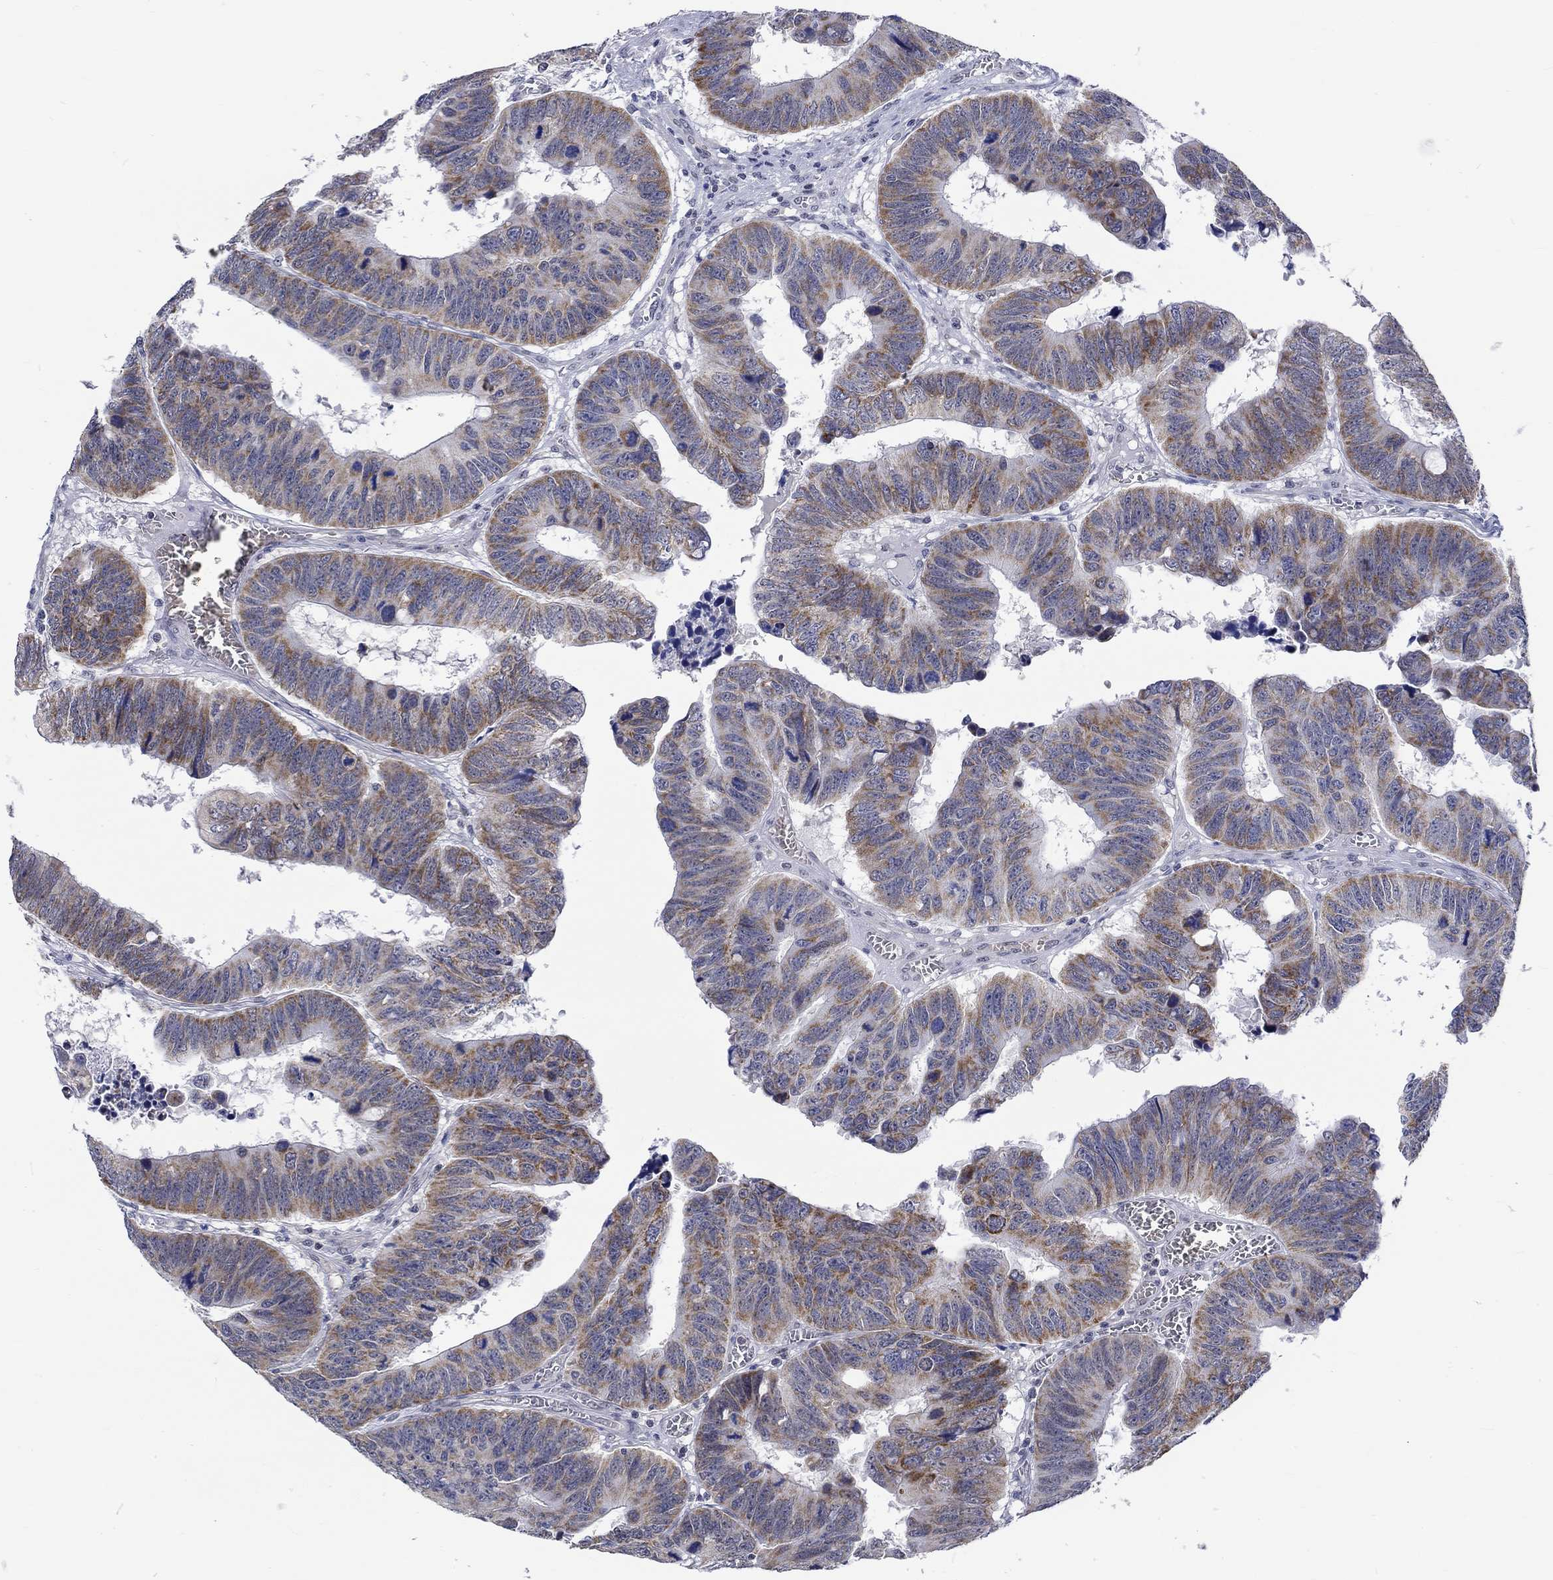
{"staining": {"intensity": "strong", "quantity": "<25%", "location": "cytoplasmic/membranous"}, "tissue": "colorectal cancer", "cell_type": "Tumor cells", "image_type": "cancer", "snomed": [{"axis": "morphology", "description": "Adenocarcinoma, NOS"}, {"axis": "topography", "description": "Appendix"}, {"axis": "topography", "description": "Colon"}, {"axis": "topography", "description": "Cecum"}, {"axis": "topography", "description": "Colon asc"}], "caption": "Adenocarcinoma (colorectal) stained with DAB (3,3'-diaminobenzidine) immunohistochemistry (IHC) demonstrates medium levels of strong cytoplasmic/membranous positivity in approximately <25% of tumor cells.", "gene": "WASF1", "patient": {"sex": "female", "age": 85}}